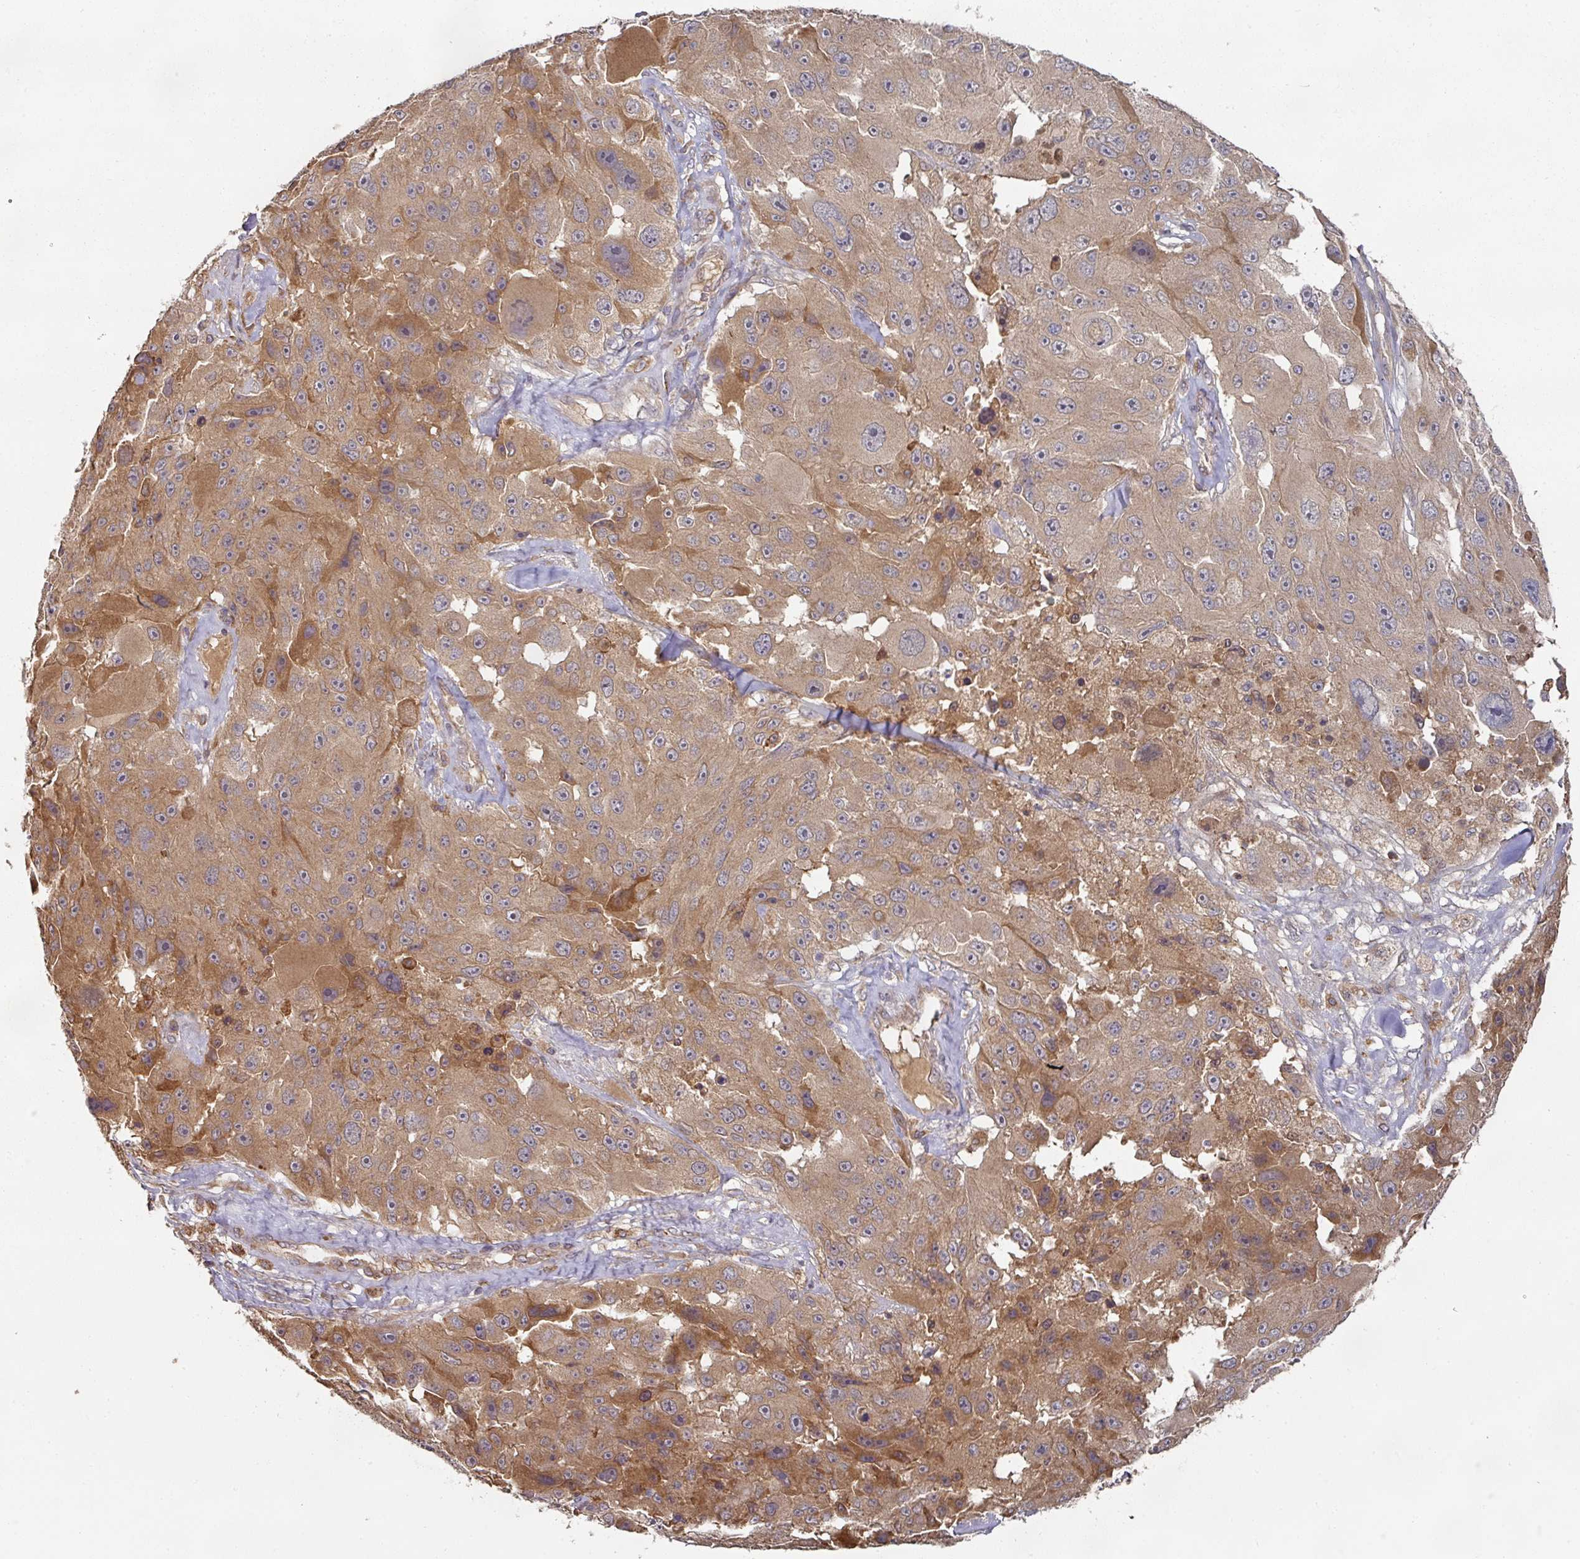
{"staining": {"intensity": "moderate", "quantity": ">75%", "location": "cytoplasmic/membranous"}, "tissue": "melanoma", "cell_type": "Tumor cells", "image_type": "cancer", "snomed": [{"axis": "morphology", "description": "Malignant melanoma, Metastatic site"}, {"axis": "topography", "description": "Lymph node"}], "caption": "Protein analysis of malignant melanoma (metastatic site) tissue reveals moderate cytoplasmic/membranous staining in approximately >75% of tumor cells. (DAB IHC with brightfield microscopy, high magnification).", "gene": "CEP95", "patient": {"sex": "male", "age": 62}}